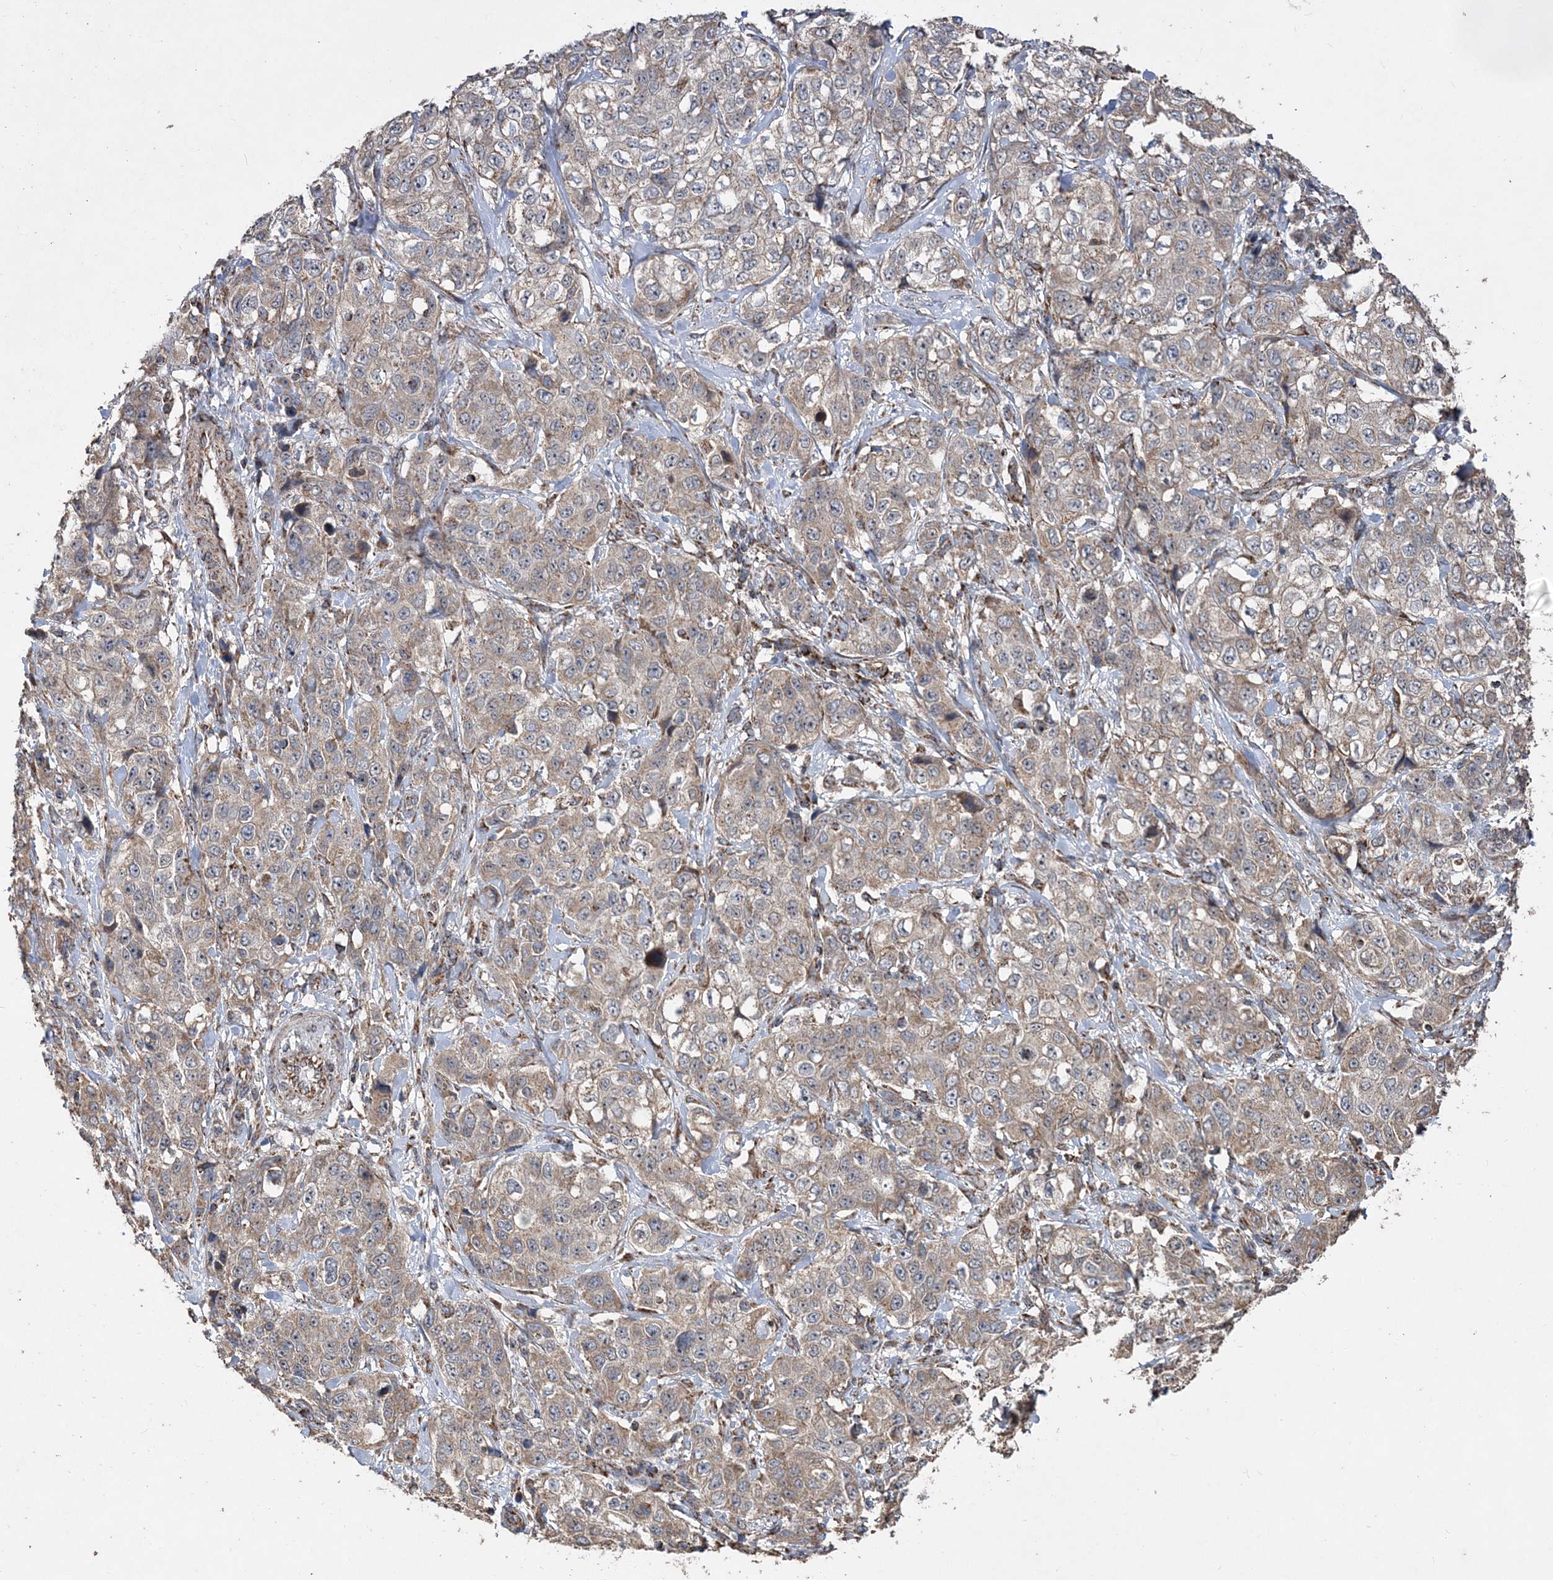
{"staining": {"intensity": "weak", "quantity": ">75%", "location": "cytoplasmic/membranous"}, "tissue": "stomach cancer", "cell_type": "Tumor cells", "image_type": "cancer", "snomed": [{"axis": "morphology", "description": "Adenocarcinoma, NOS"}, {"axis": "topography", "description": "Stomach"}], "caption": "Human adenocarcinoma (stomach) stained with a brown dye demonstrates weak cytoplasmic/membranous positive expression in approximately >75% of tumor cells.", "gene": "POC5", "patient": {"sex": "male", "age": 48}}